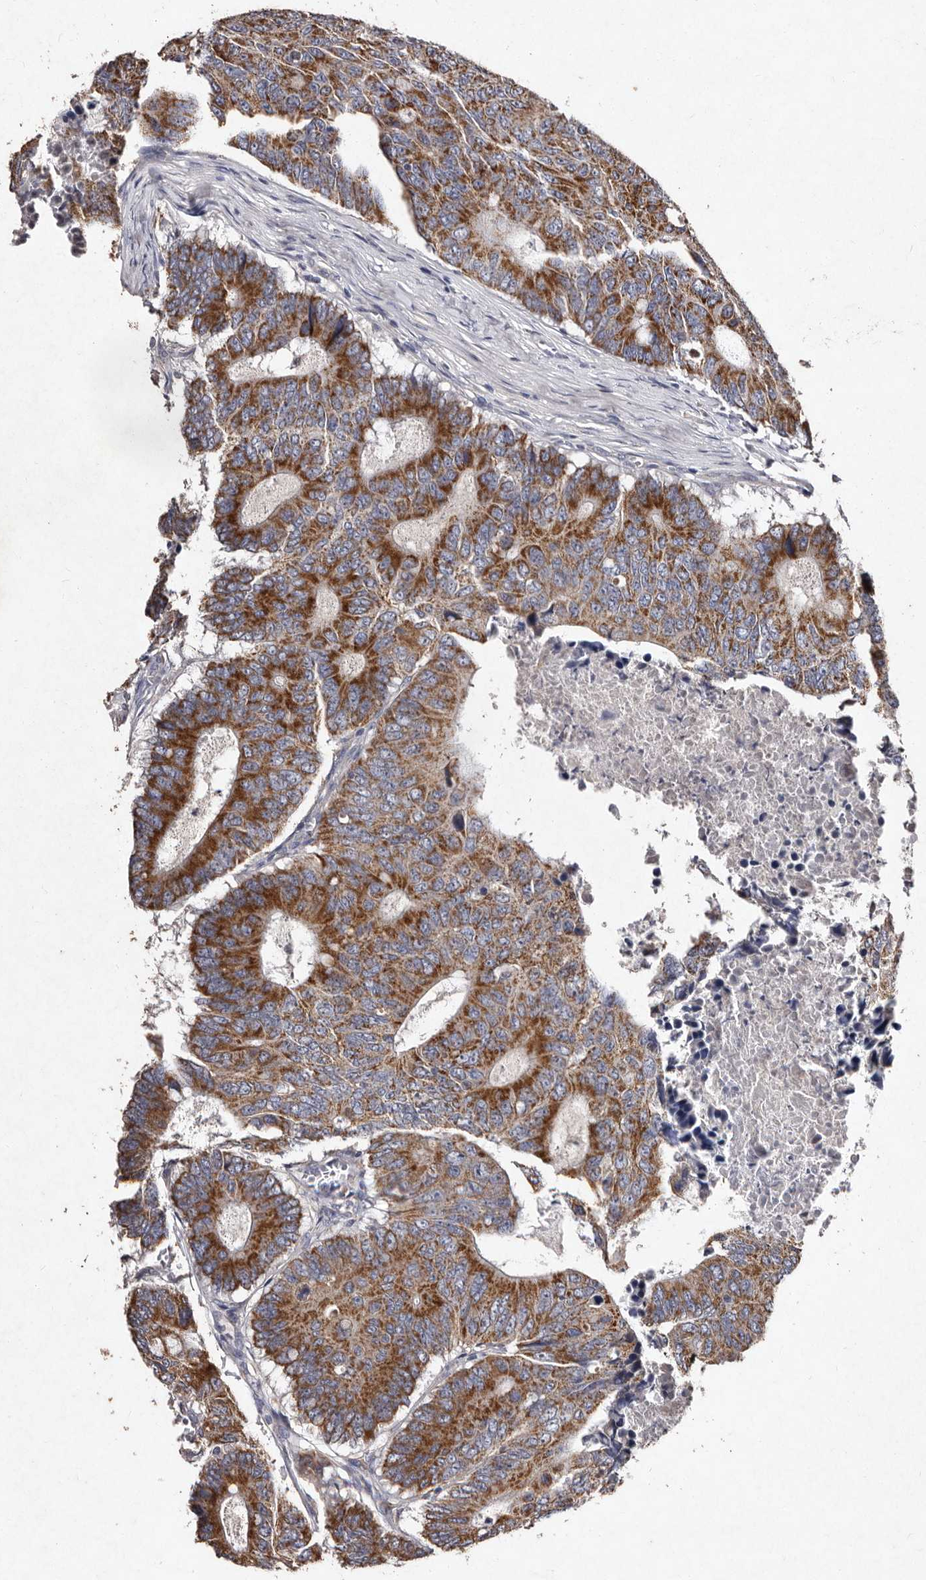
{"staining": {"intensity": "strong", "quantity": ">75%", "location": "cytoplasmic/membranous"}, "tissue": "colorectal cancer", "cell_type": "Tumor cells", "image_type": "cancer", "snomed": [{"axis": "morphology", "description": "Adenocarcinoma, NOS"}, {"axis": "topography", "description": "Colon"}], "caption": "Adenocarcinoma (colorectal) stained with DAB immunohistochemistry (IHC) reveals high levels of strong cytoplasmic/membranous expression in approximately >75% of tumor cells.", "gene": "TFB1M", "patient": {"sex": "male", "age": 87}}